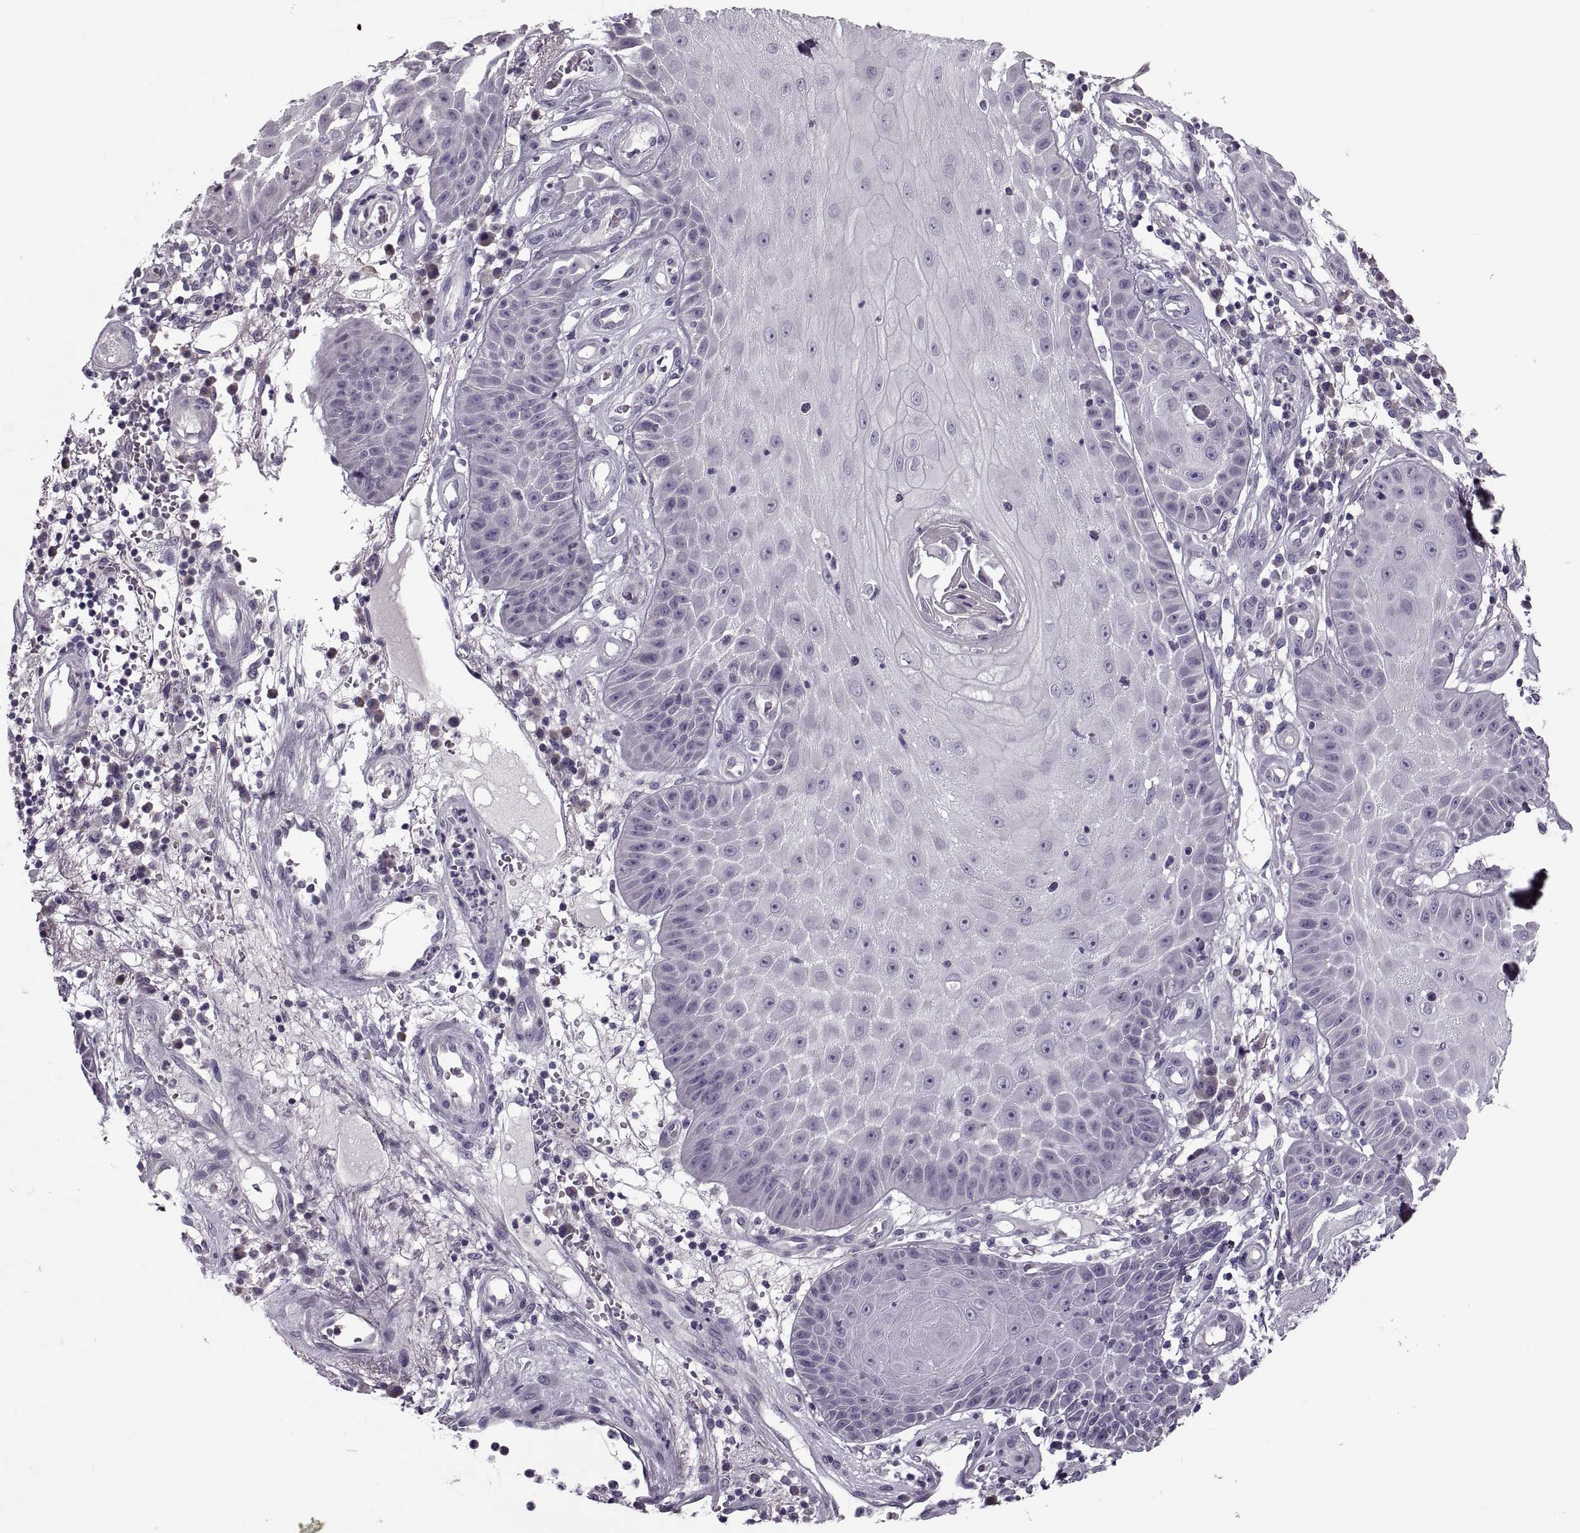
{"staining": {"intensity": "negative", "quantity": "none", "location": "none"}, "tissue": "skin cancer", "cell_type": "Tumor cells", "image_type": "cancer", "snomed": [{"axis": "morphology", "description": "Squamous cell carcinoma, NOS"}, {"axis": "topography", "description": "Skin"}], "caption": "This is an IHC image of human squamous cell carcinoma (skin). There is no expression in tumor cells.", "gene": "PRSS54", "patient": {"sex": "male", "age": 70}}